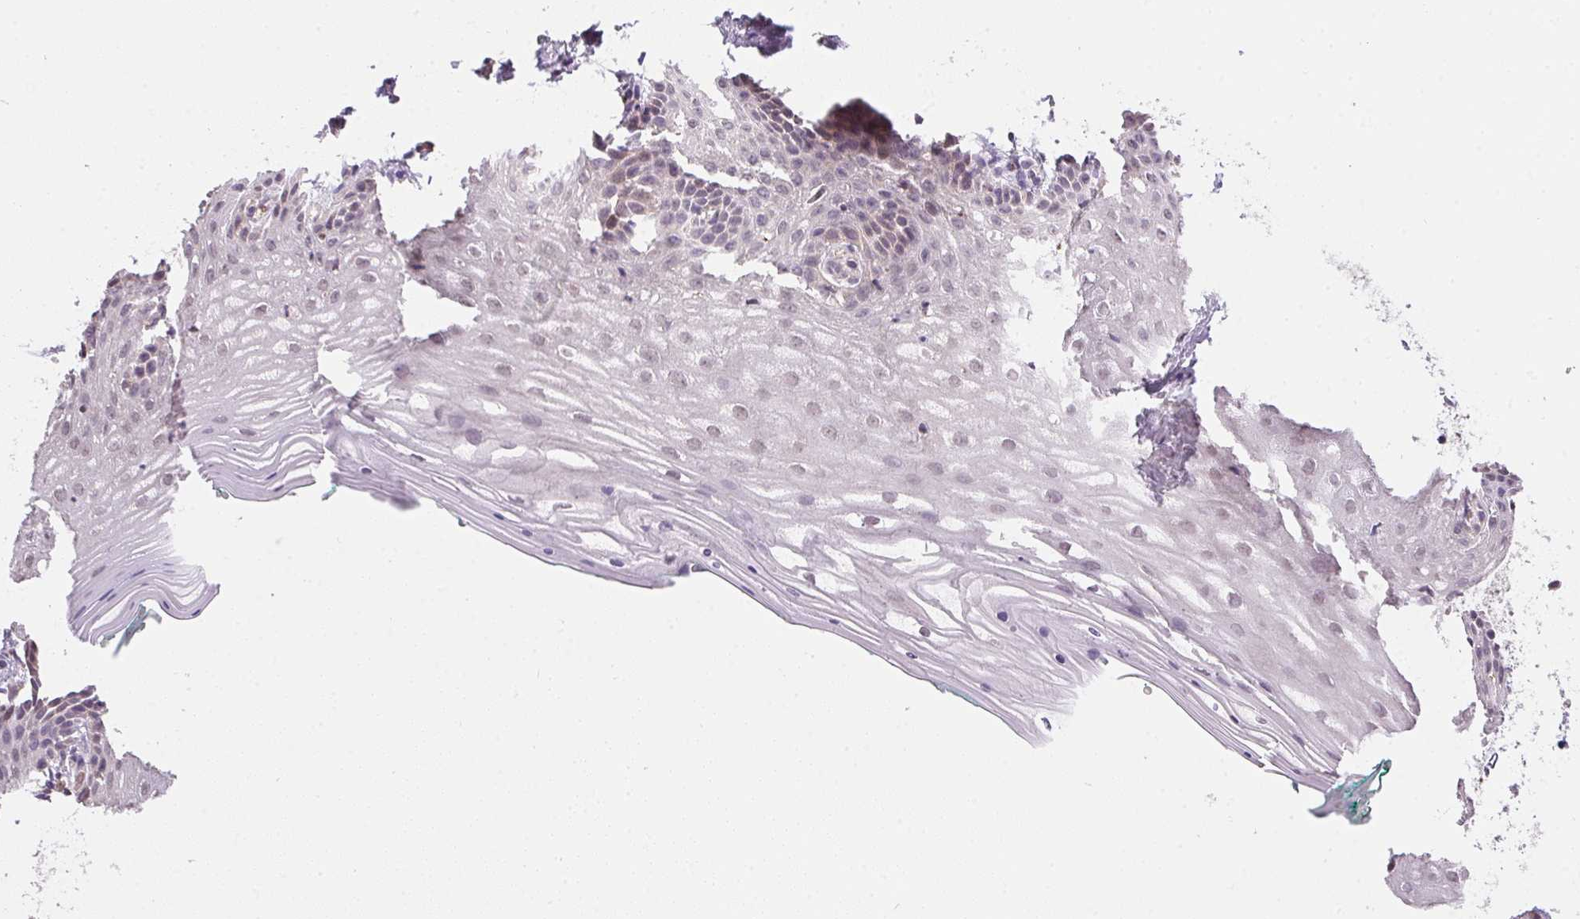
{"staining": {"intensity": "weak", "quantity": "<25%", "location": "nuclear"}, "tissue": "vagina", "cell_type": "Squamous epithelial cells", "image_type": "normal", "snomed": [{"axis": "morphology", "description": "Normal tissue, NOS"}, {"axis": "topography", "description": "Vagina"}], "caption": "Immunohistochemistry photomicrograph of unremarkable vagina stained for a protein (brown), which exhibits no expression in squamous epithelial cells. (Immunohistochemistry (ihc), brightfield microscopy, high magnification).", "gene": "METTL13", "patient": {"sex": "female", "age": 45}}